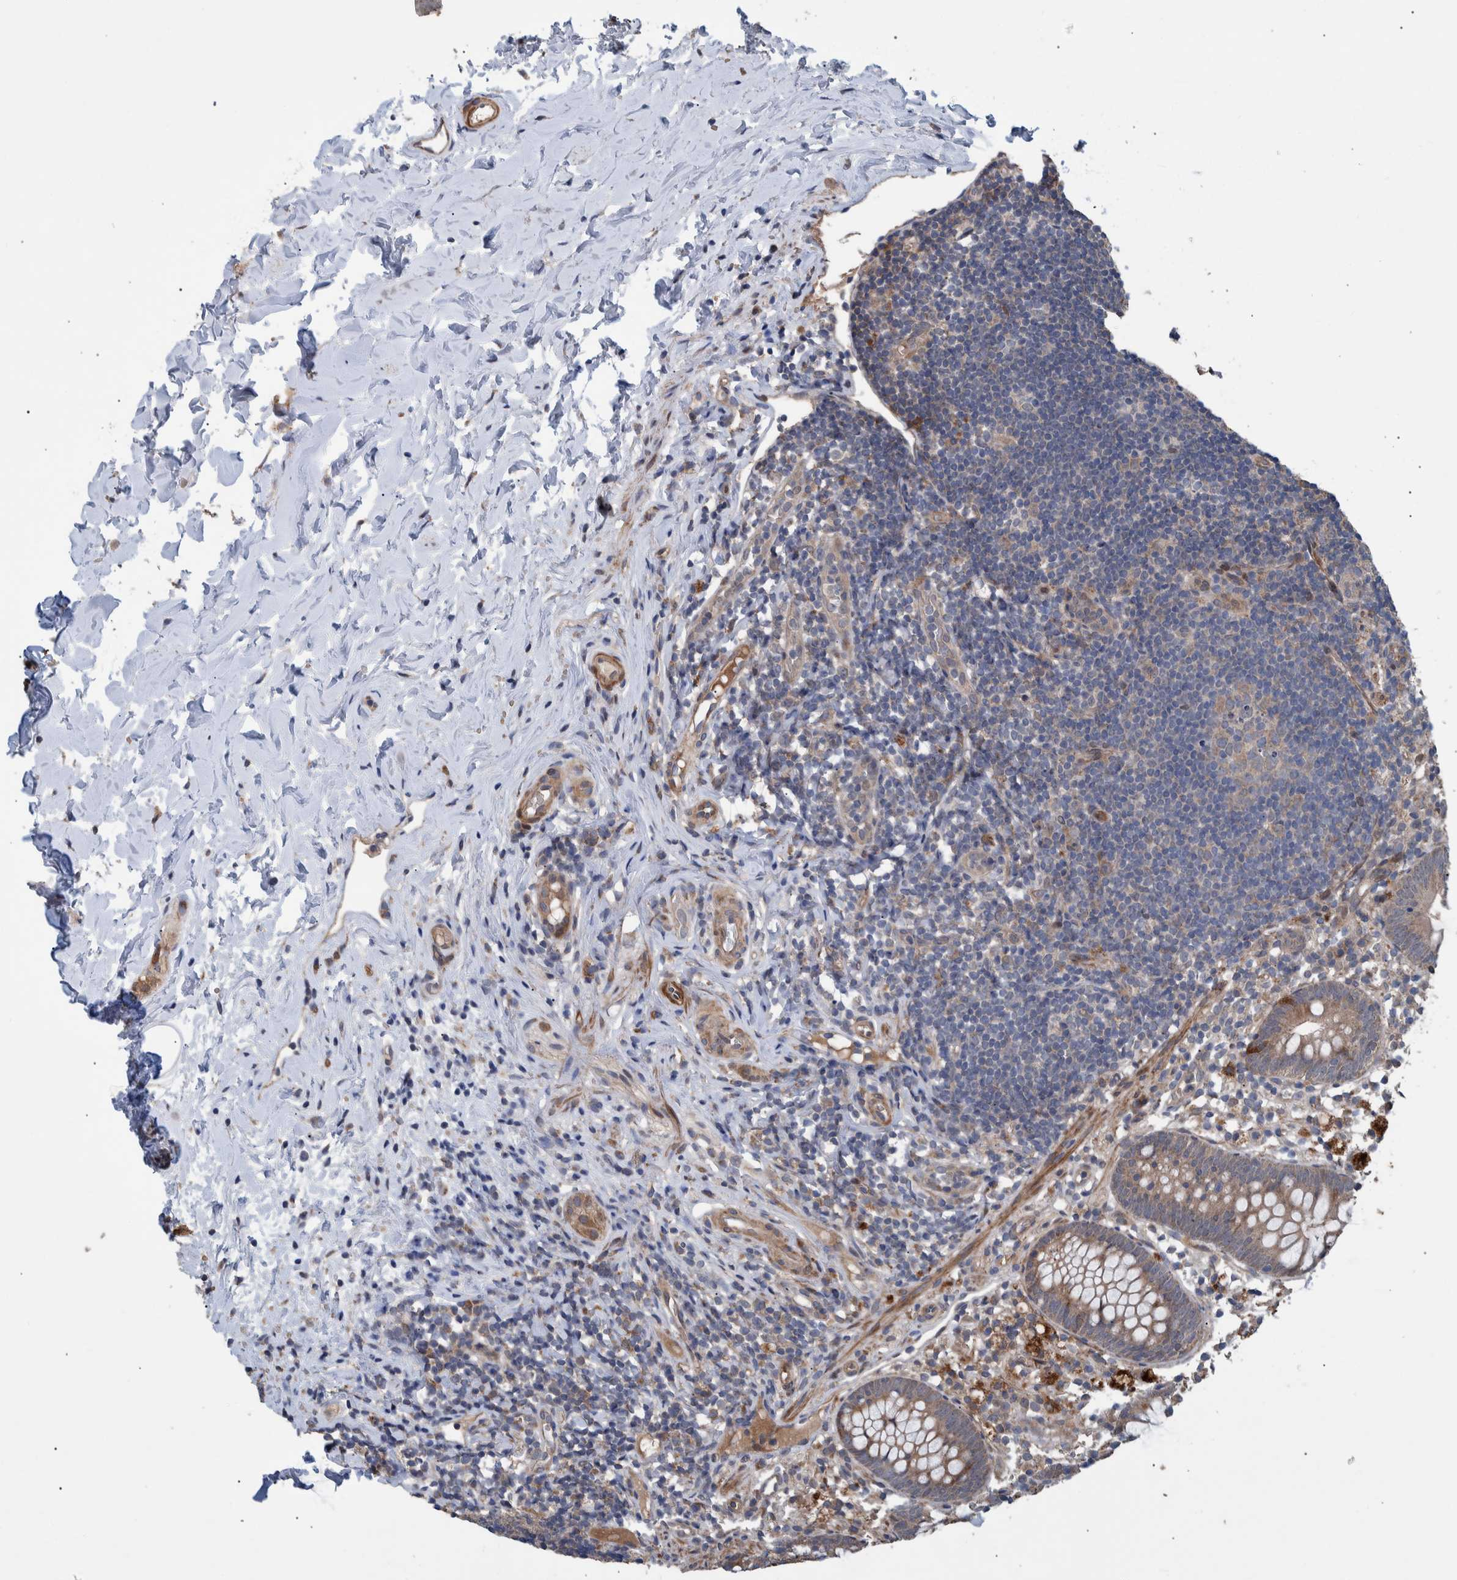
{"staining": {"intensity": "moderate", "quantity": "<25%", "location": "cytoplasmic/membranous"}, "tissue": "appendix", "cell_type": "Glandular cells", "image_type": "normal", "snomed": [{"axis": "morphology", "description": "Normal tissue, NOS"}, {"axis": "topography", "description": "Appendix"}], "caption": "The image displays staining of normal appendix, revealing moderate cytoplasmic/membranous protein positivity (brown color) within glandular cells.", "gene": "B3GNTL1", "patient": {"sex": "female", "age": 20}}